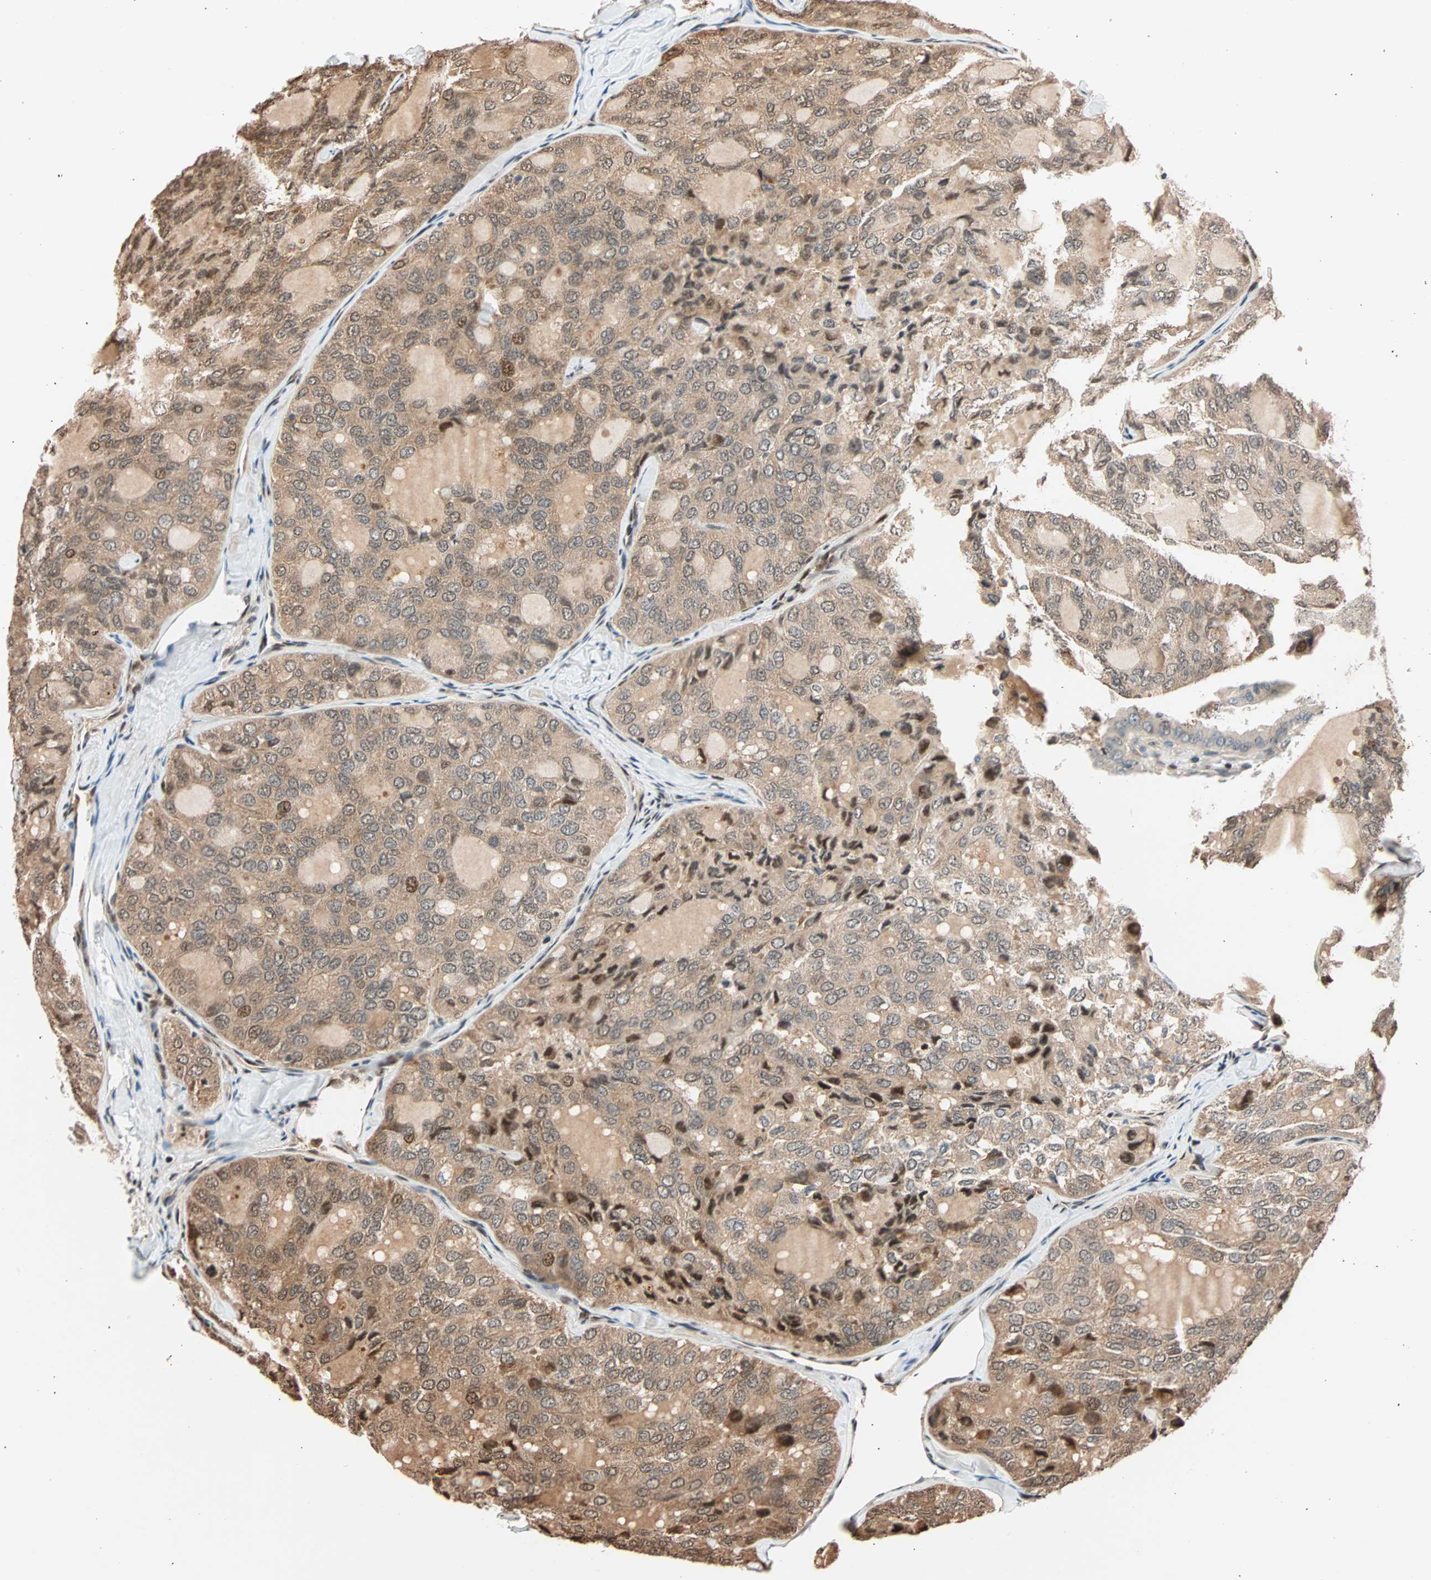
{"staining": {"intensity": "moderate", "quantity": ">75%", "location": "cytoplasmic/membranous,nuclear"}, "tissue": "thyroid cancer", "cell_type": "Tumor cells", "image_type": "cancer", "snomed": [{"axis": "morphology", "description": "Follicular adenoma carcinoma, NOS"}, {"axis": "topography", "description": "Thyroid gland"}], "caption": "Human thyroid cancer (follicular adenoma carcinoma) stained with a brown dye exhibits moderate cytoplasmic/membranous and nuclear positive staining in approximately >75% of tumor cells.", "gene": "HECW1", "patient": {"sex": "male", "age": 75}}